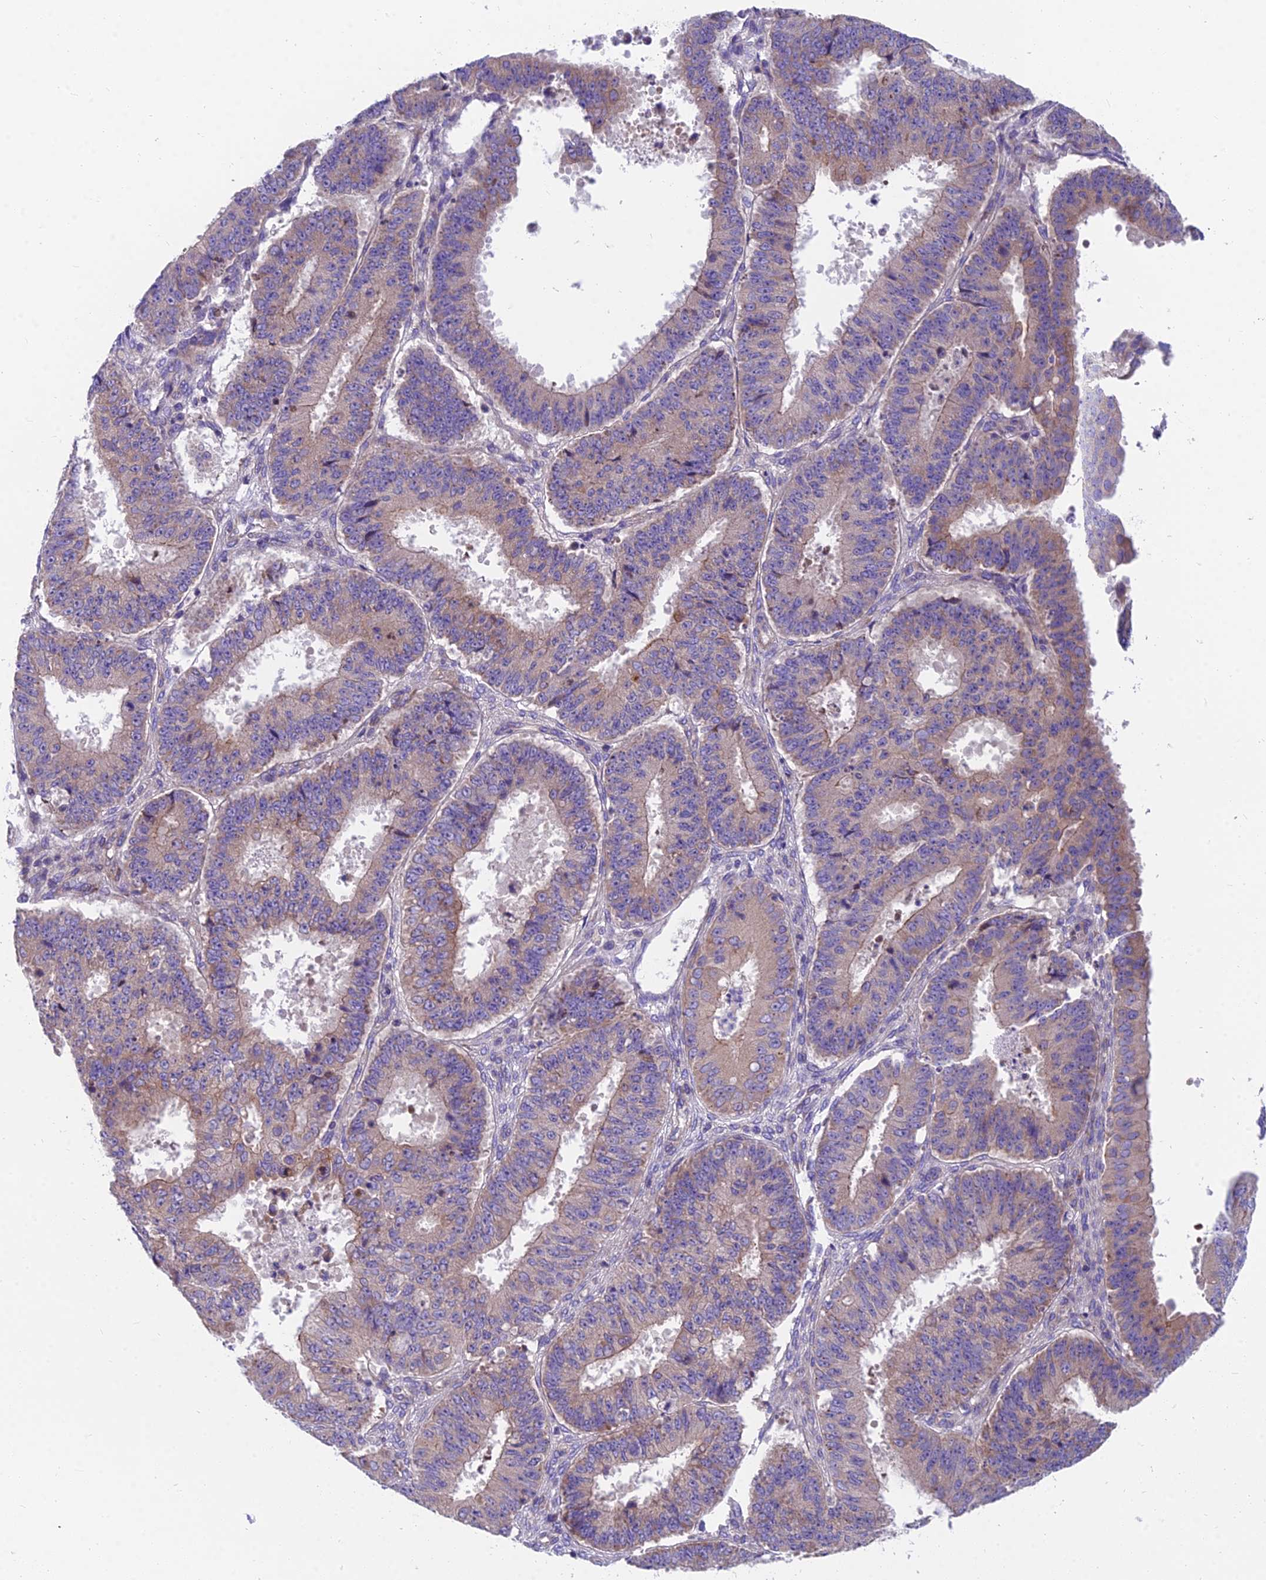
{"staining": {"intensity": "moderate", "quantity": "25%-75%", "location": "cytoplasmic/membranous"}, "tissue": "ovarian cancer", "cell_type": "Tumor cells", "image_type": "cancer", "snomed": [{"axis": "morphology", "description": "Carcinoma, endometroid"}, {"axis": "topography", "description": "Appendix"}, {"axis": "topography", "description": "Ovary"}], "caption": "Ovarian cancer (endometroid carcinoma) tissue reveals moderate cytoplasmic/membranous positivity in approximately 25%-75% of tumor cells", "gene": "MVB12A", "patient": {"sex": "female", "age": 42}}